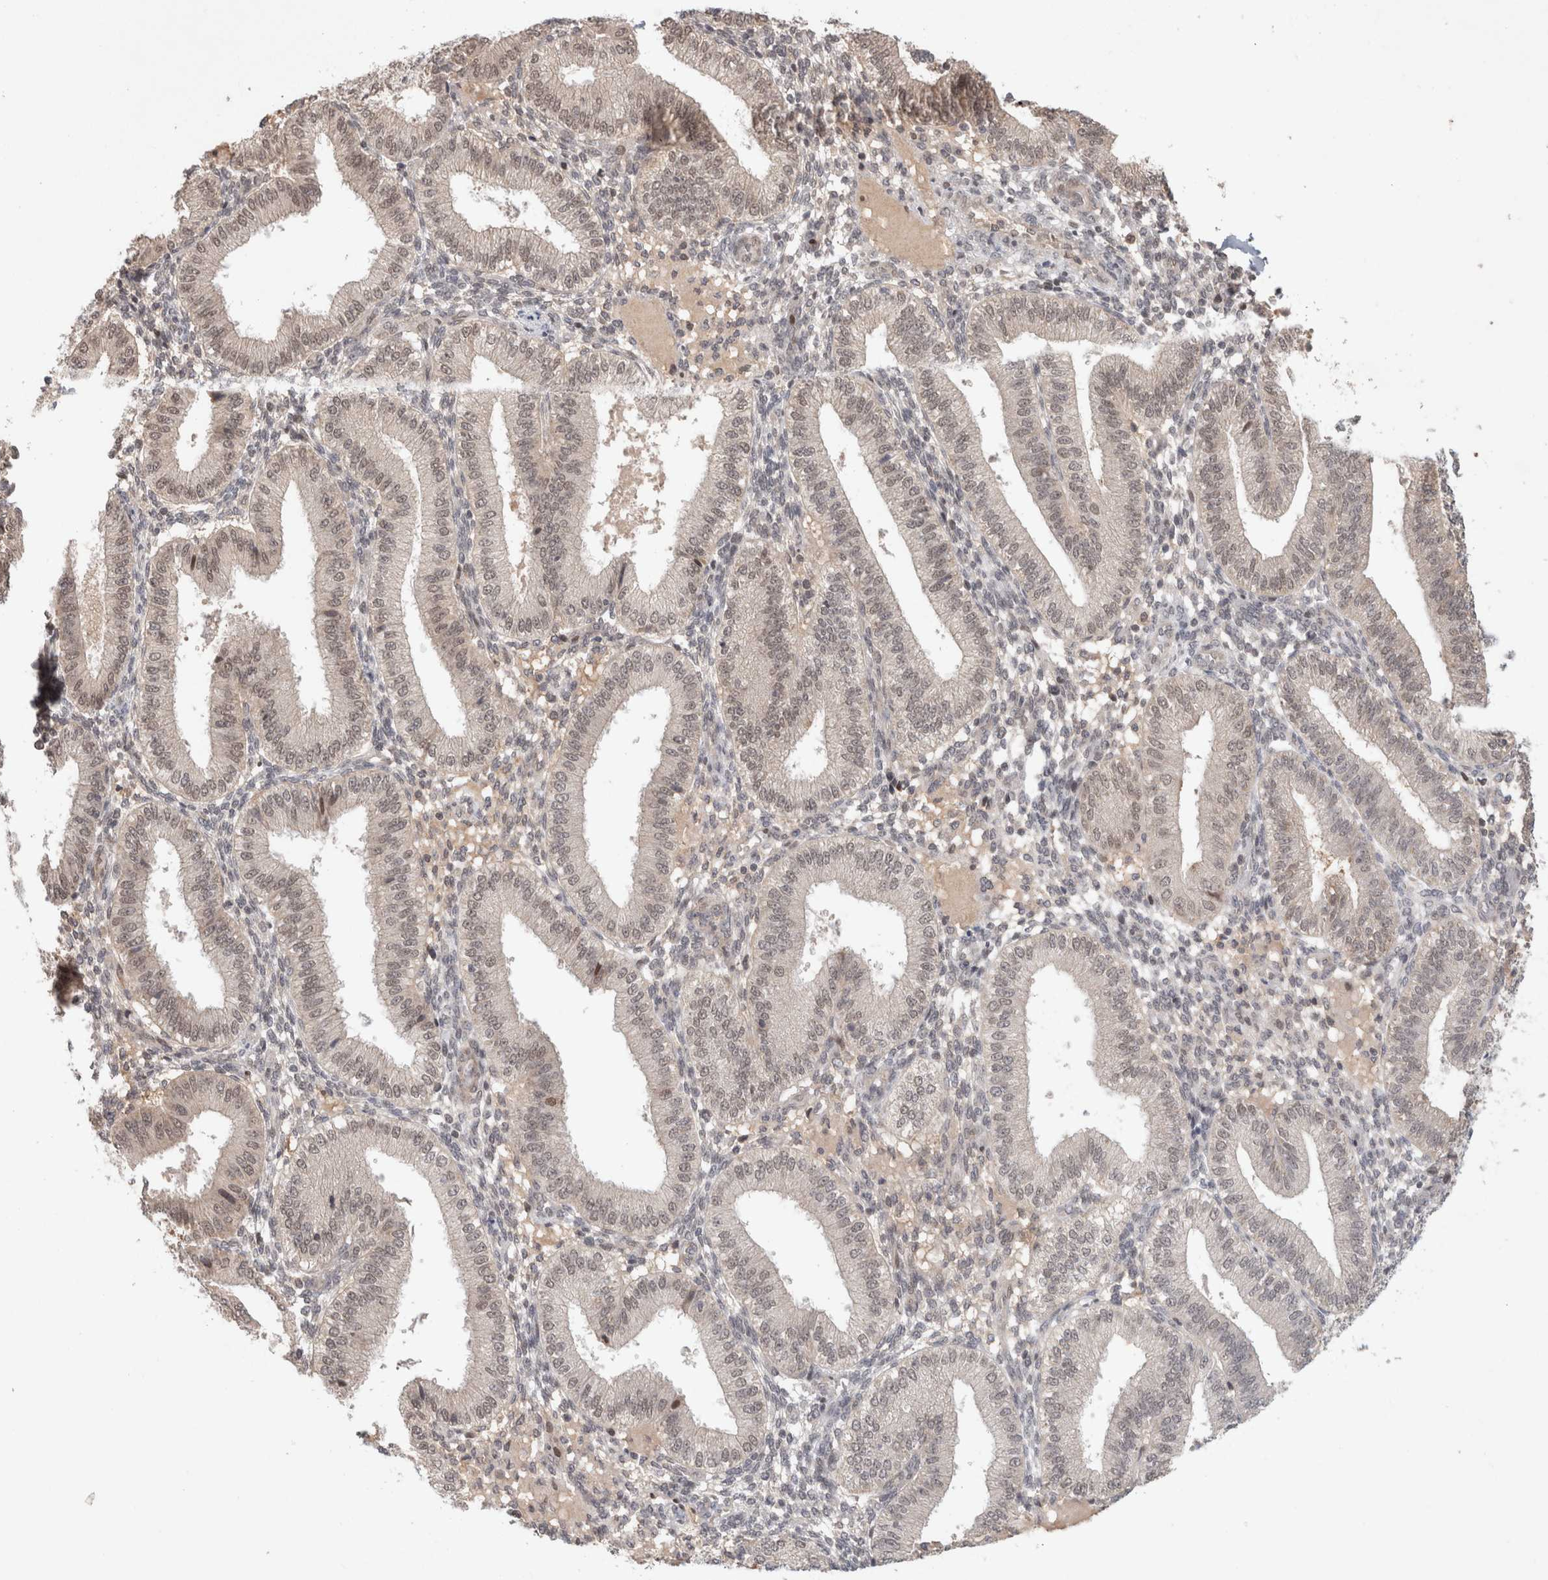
{"staining": {"intensity": "negative", "quantity": "none", "location": "none"}, "tissue": "endometrium", "cell_type": "Cells in endometrial stroma", "image_type": "normal", "snomed": [{"axis": "morphology", "description": "Normal tissue, NOS"}, {"axis": "topography", "description": "Endometrium"}], "caption": "Image shows no protein expression in cells in endometrial stroma of unremarkable endometrium. Nuclei are stained in blue.", "gene": "SYDE2", "patient": {"sex": "female", "age": 39}}